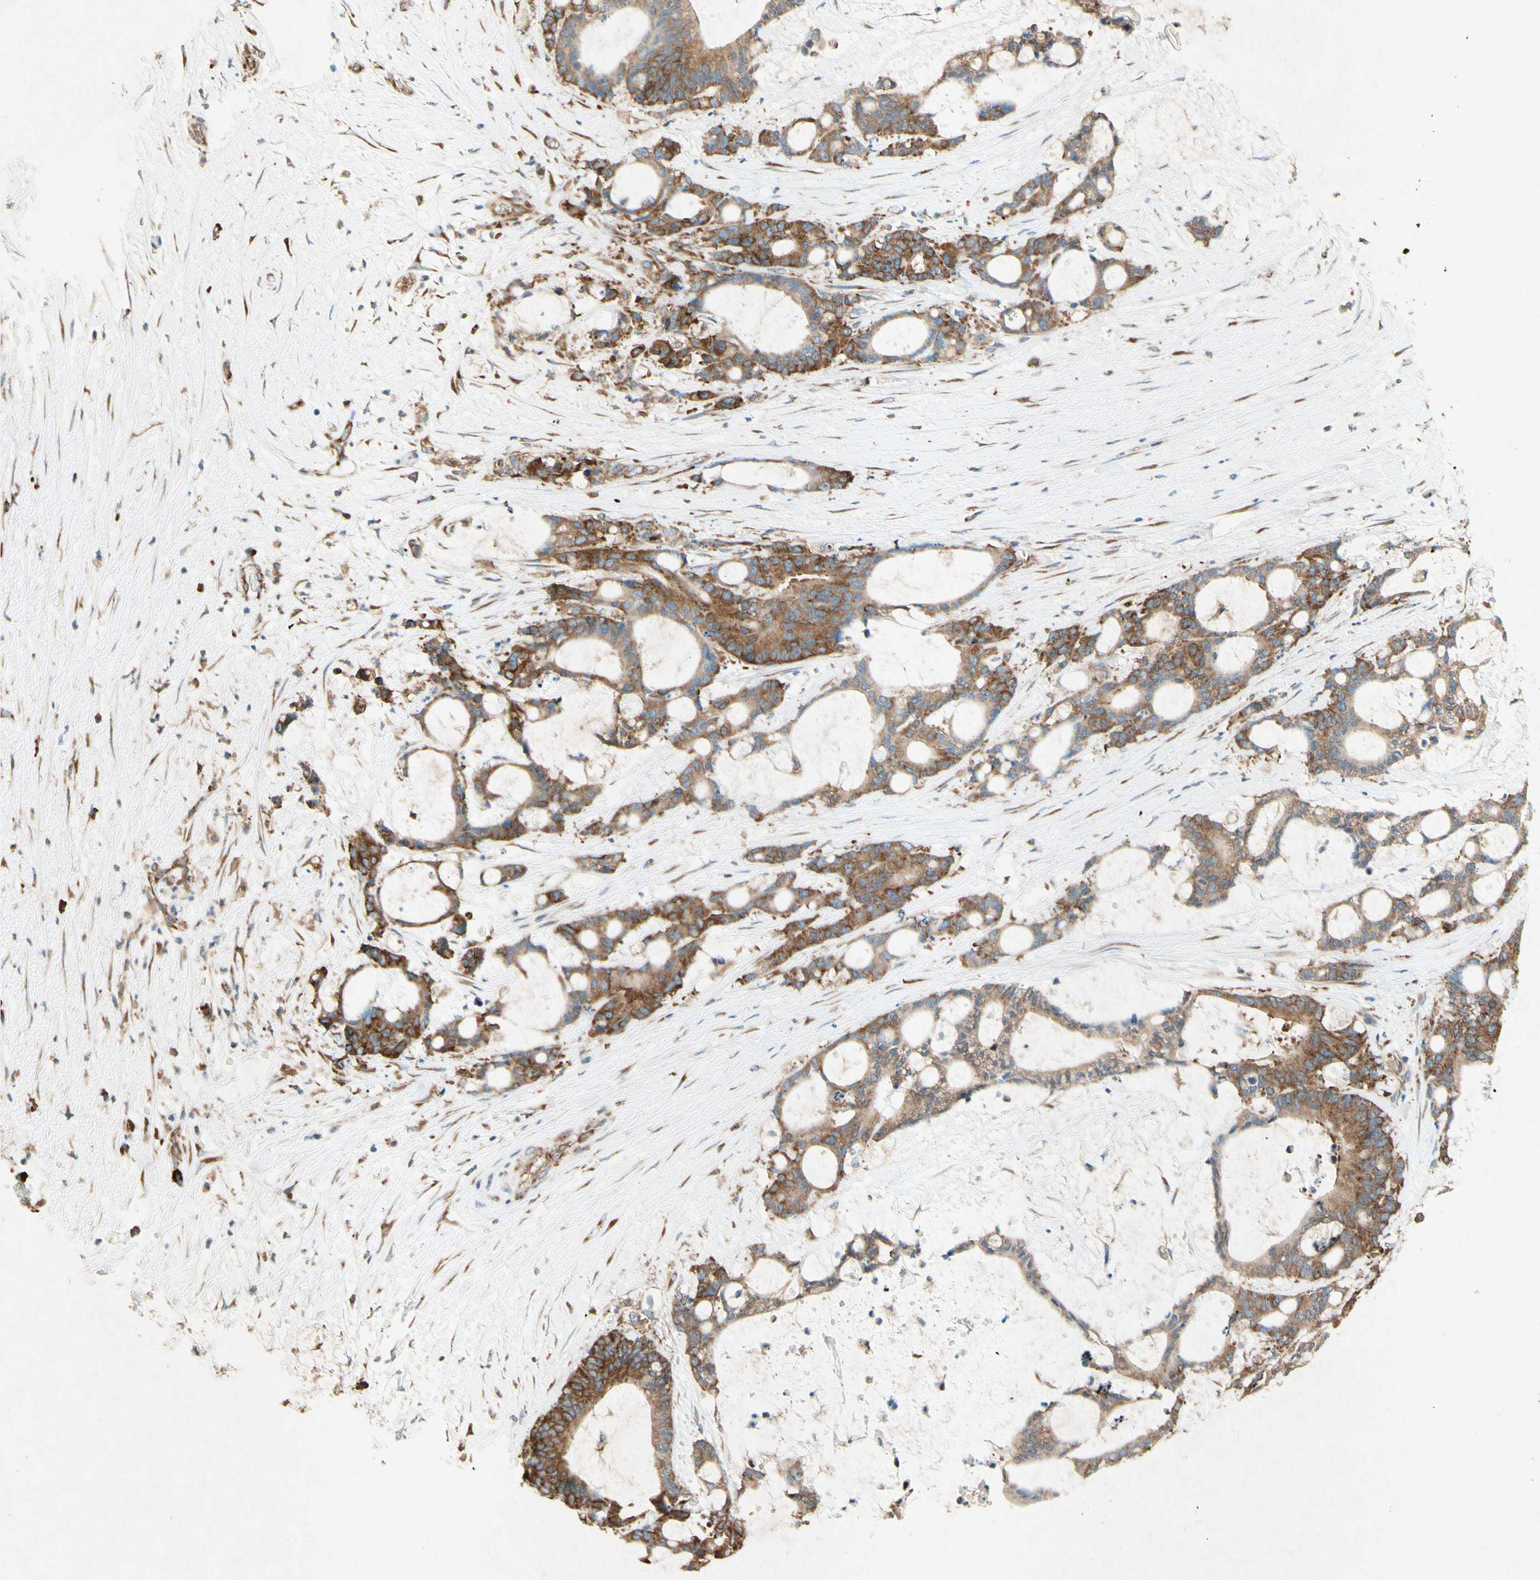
{"staining": {"intensity": "moderate", "quantity": ">75%", "location": "cytoplasmic/membranous"}, "tissue": "liver cancer", "cell_type": "Tumor cells", "image_type": "cancer", "snomed": [{"axis": "morphology", "description": "Cholangiocarcinoma"}, {"axis": "topography", "description": "Liver"}], "caption": "Liver cancer stained with a brown dye displays moderate cytoplasmic/membranous positive staining in approximately >75% of tumor cells.", "gene": "PABPC1", "patient": {"sex": "female", "age": 73}}